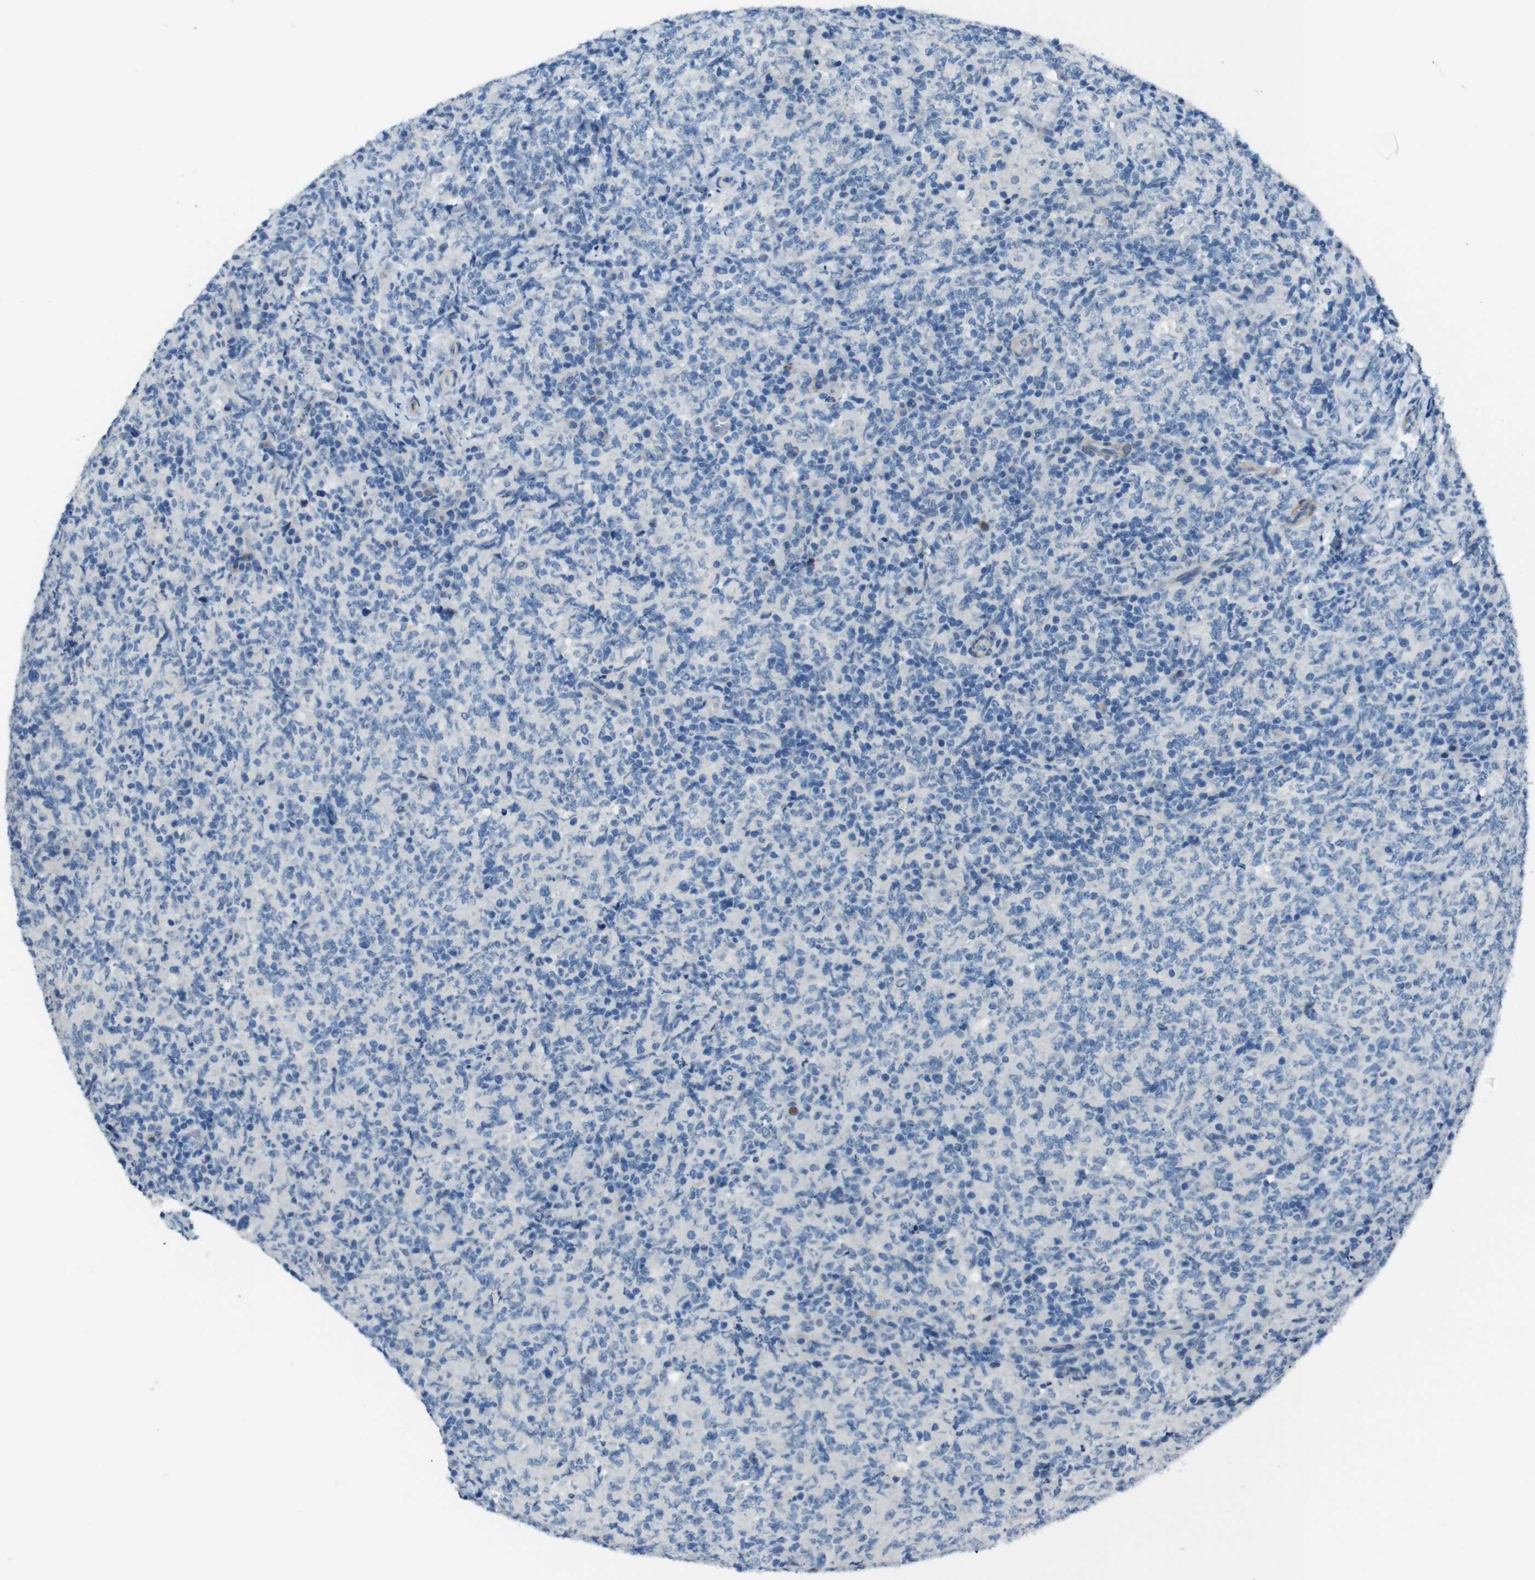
{"staining": {"intensity": "negative", "quantity": "none", "location": "none"}, "tissue": "lymphoma", "cell_type": "Tumor cells", "image_type": "cancer", "snomed": [{"axis": "morphology", "description": "Malignant lymphoma, non-Hodgkin's type, High grade"}, {"axis": "topography", "description": "Tonsil"}], "caption": "Human high-grade malignant lymphoma, non-Hodgkin's type stained for a protein using immunohistochemistry shows no expression in tumor cells.", "gene": "HRH2", "patient": {"sex": "female", "age": 36}}